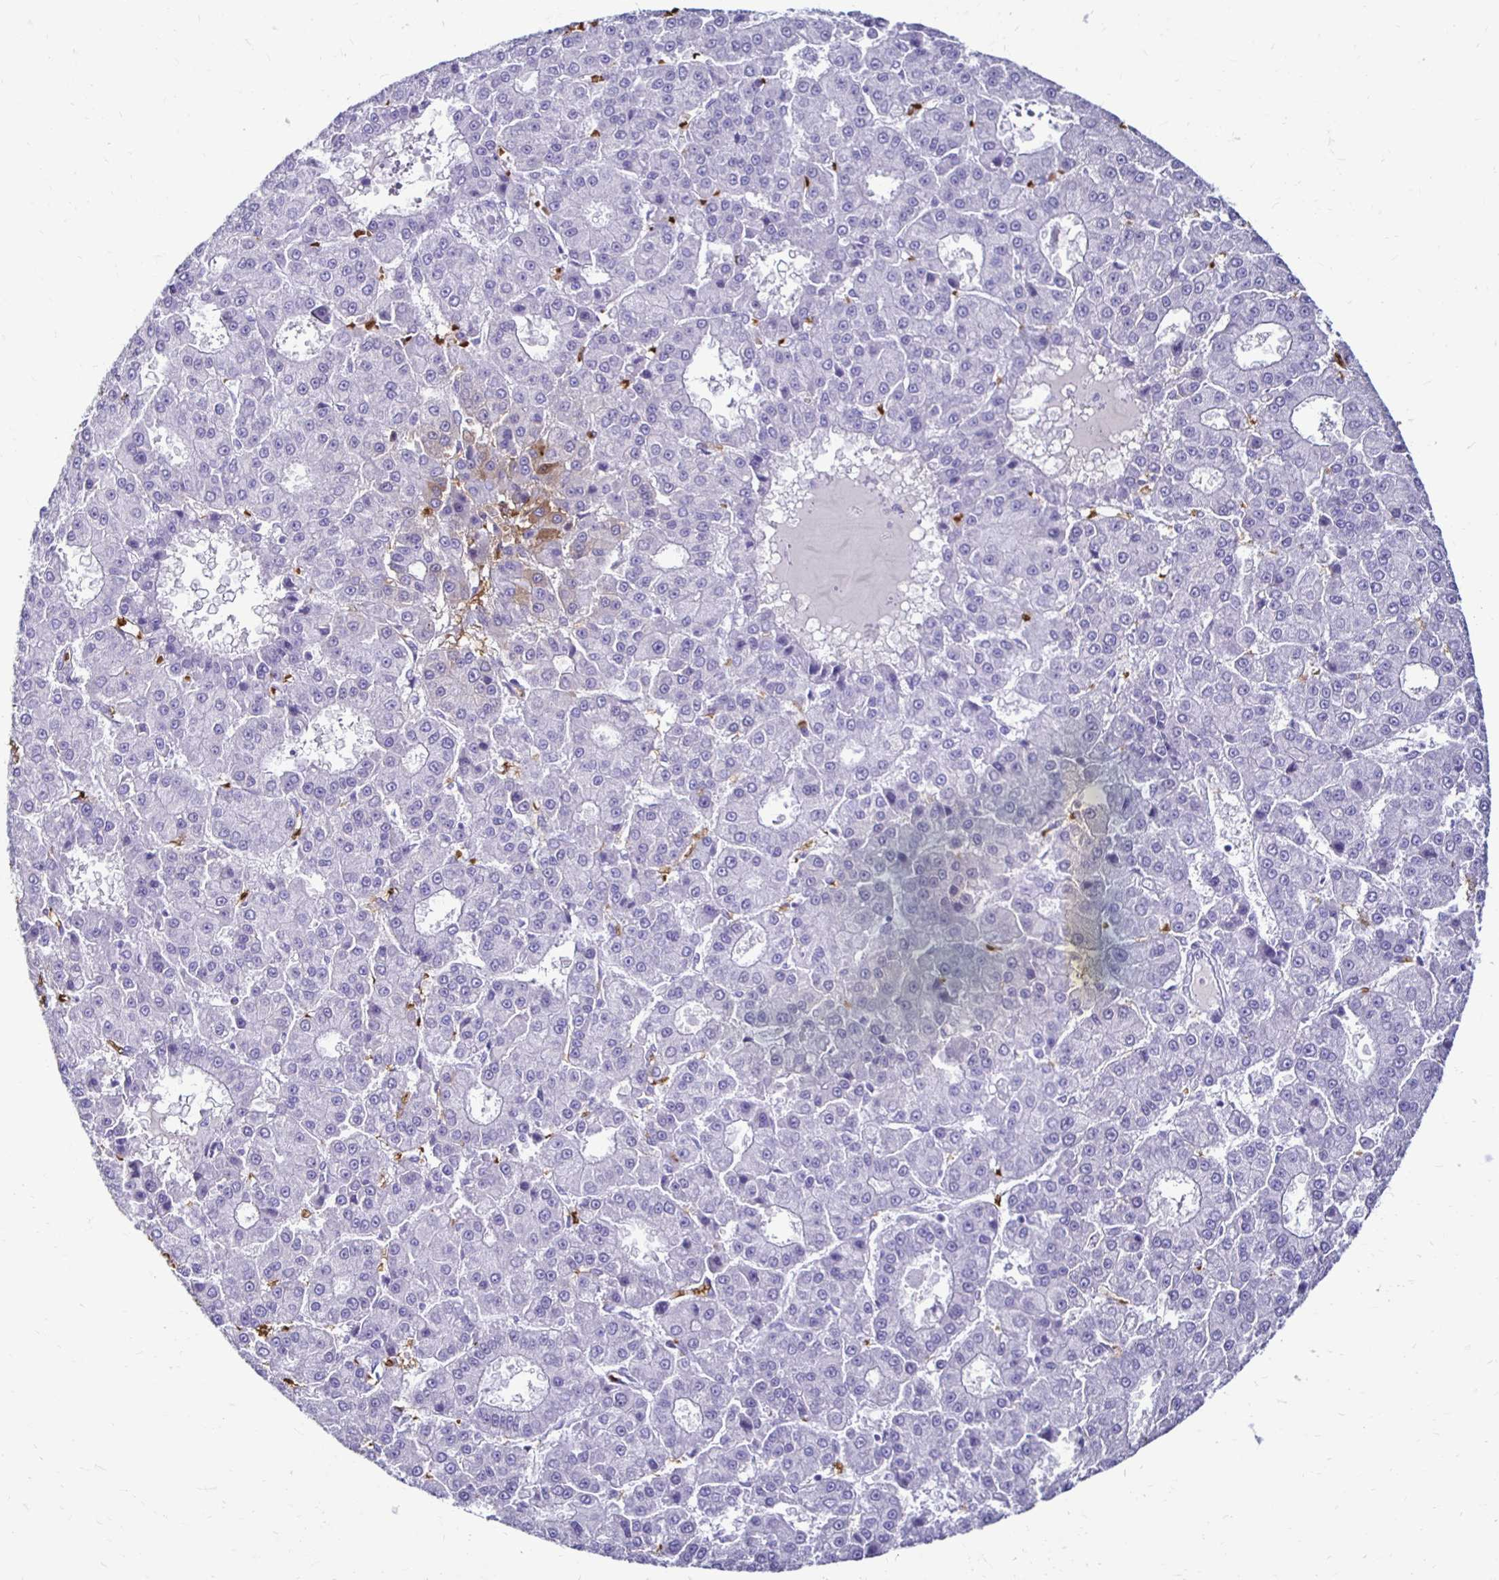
{"staining": {"intensity": "negative", "quantity": "none", "location": "none"}, "tissue": "liver cancer", "cell_type": "Tumor cells", "image_type": "cancer", "snomed": [{"axis": "morphology", "description": "Carcinoma, Hepatocellular, NOS"}, {"axis": "topography", "description": "Liver"}], "caption": "A high-resolution histopathology image shows immunohistochemistry (IHC) staining of liver cancer, which reveals no significant staining in tumor cells. (DAB immunohistochemistry (IHC) with hematoxylin counter stain).", "gene": "RHBDL3", "patient": {"sex": "male", "age": 70}}